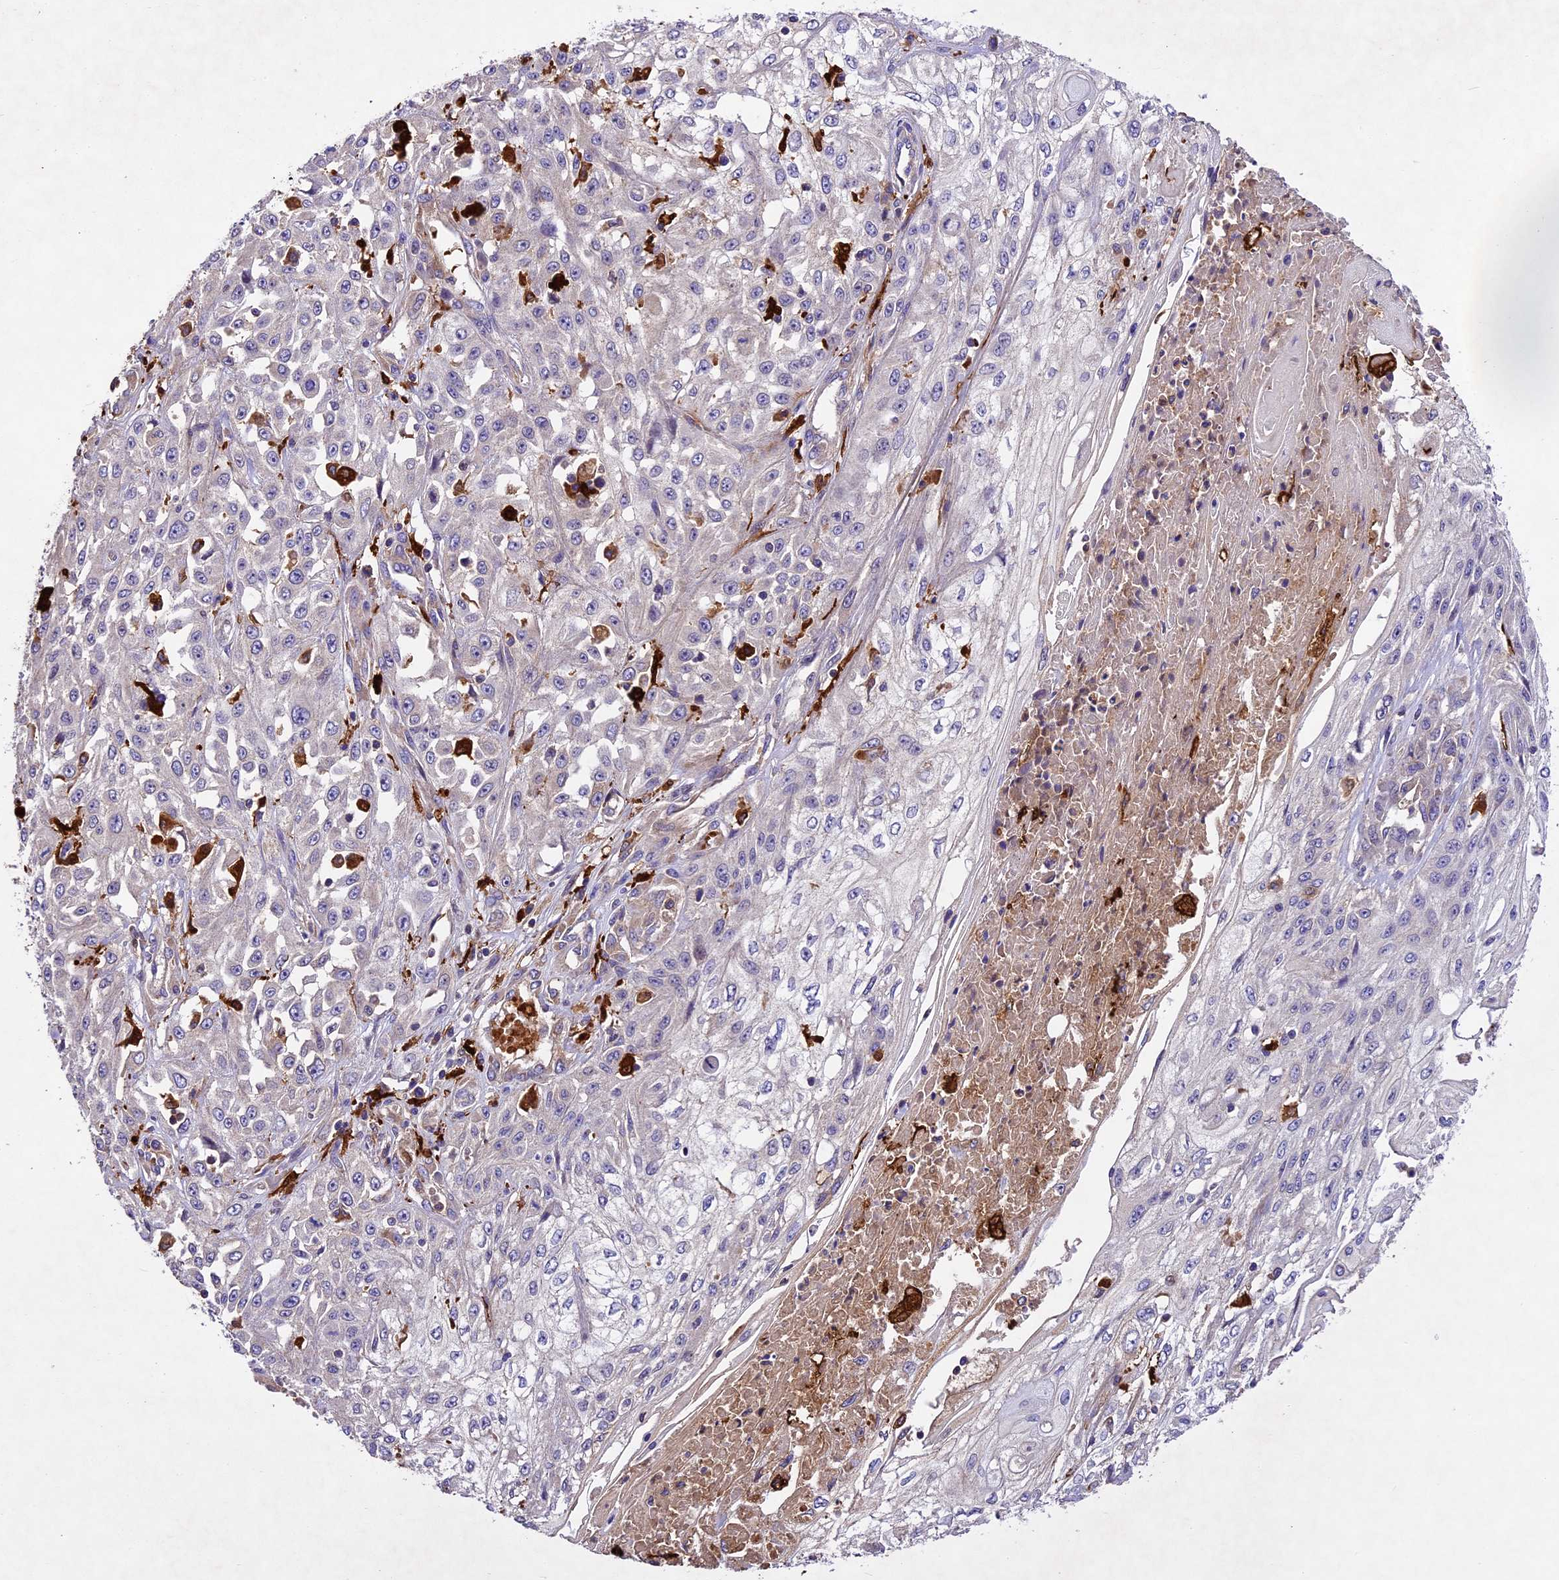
{"staining": {"intensity": "negative", "quantity": "none", "location": "none"}, "tissue": "skin cancer", "cell_type": "Tumor cells", "image_type": "cancer", "snomed": [{"axis": "morphology", "description": "Squamous cell carcinoma, NOS"}, {"axis": "morphology", "description": "Squamous cell carcinoma, metastatic, NOS"}, {"axis": "topography", "description": "Skin"}, {"axis": "topography", "description": "Lymph node"}], "caption": "The photomicrograph displays no staining of tumor cells in skin cancer (metastatic squamous cell carcinoma). (DAB immunohistochemistry visualized using brightfield microscopy, high magnification).", "gene": "CILP2", "patient": {"sex": "male", "age": 75}}